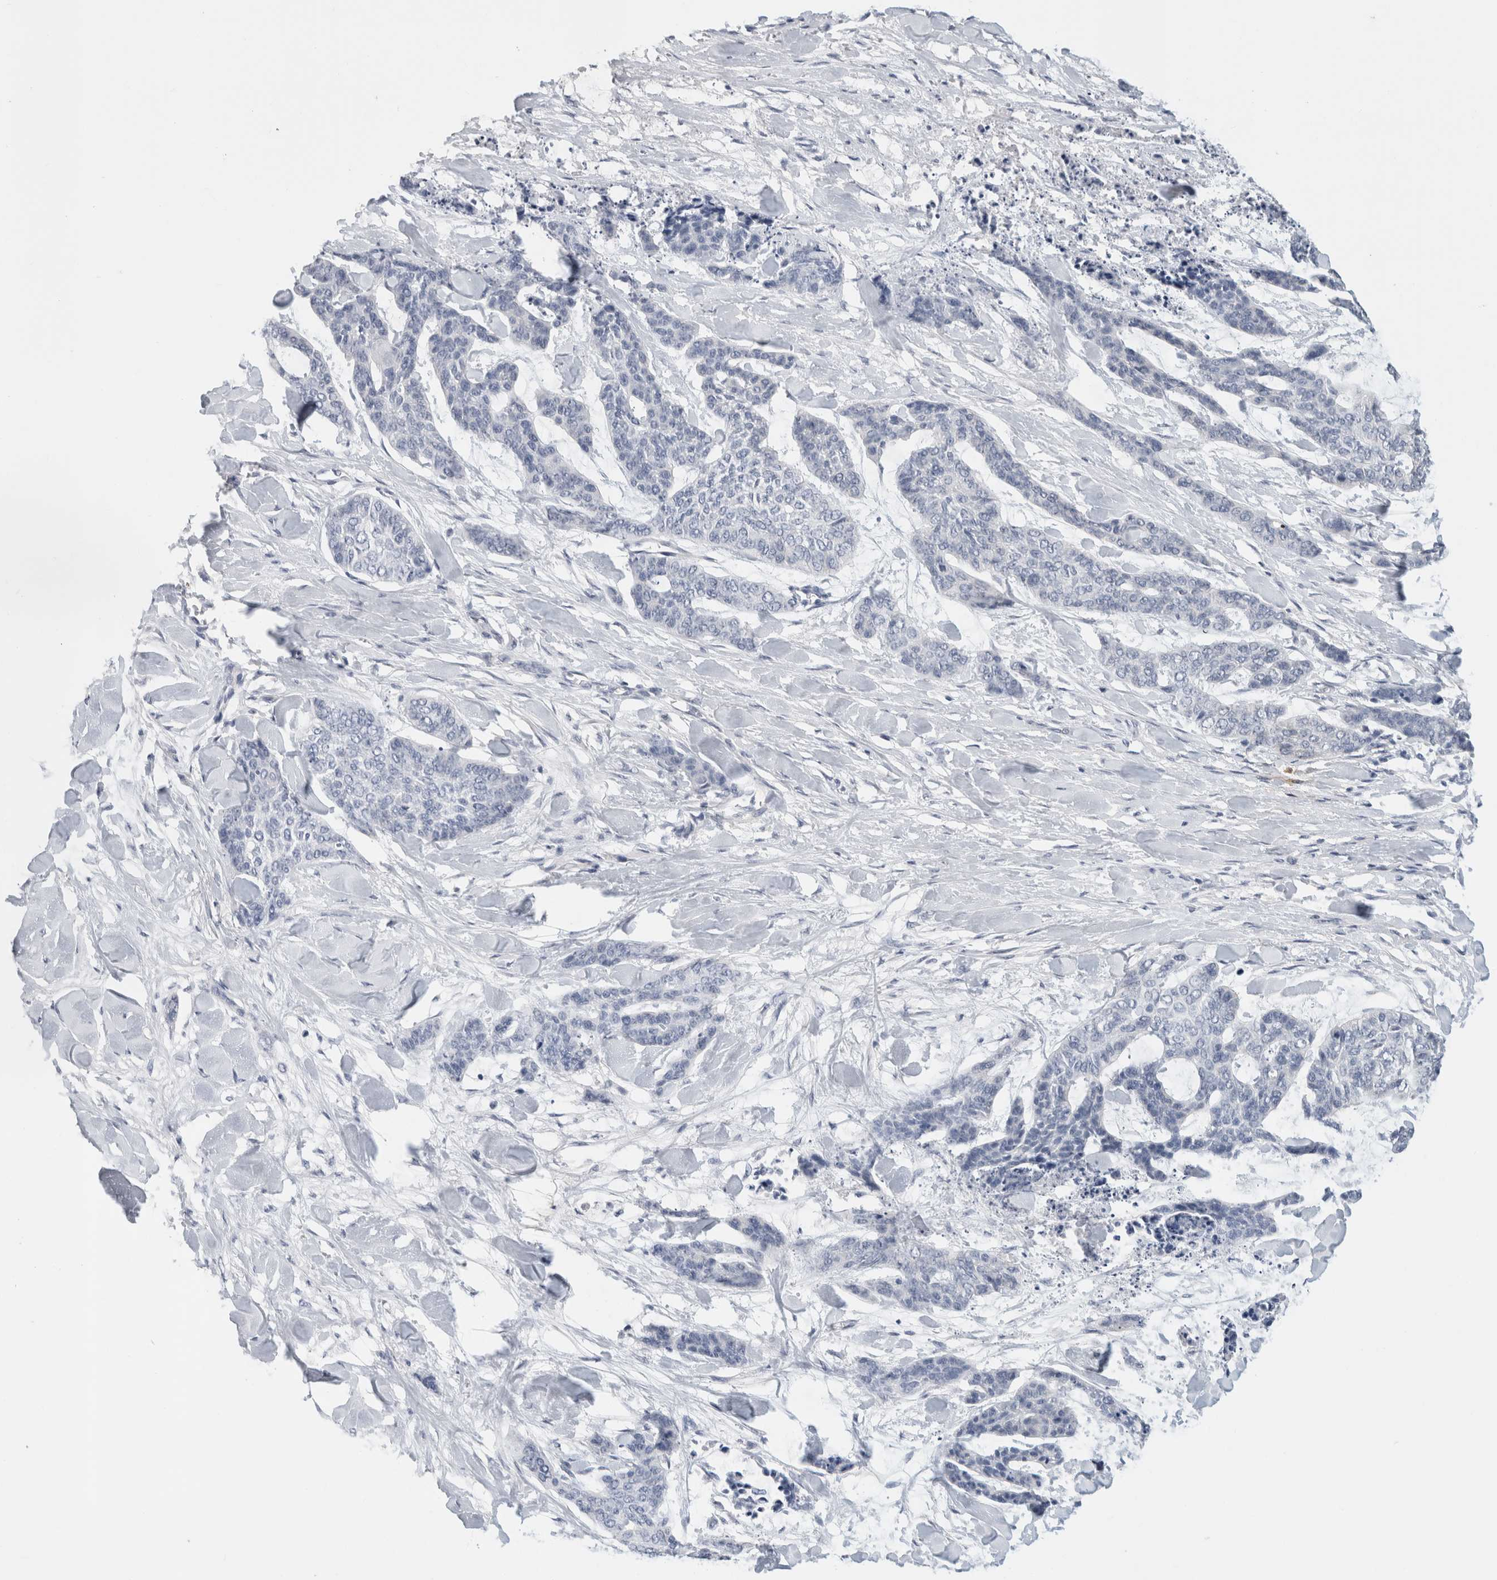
{"staining": {"intensity": "negative", "quantity": "none", "location": "none"}, "tissue": "skin cancer", "cell_type": "Tumor cells", "image_type": "cancer", "snomed": [{"axis": "morphology", "description": "Basal cell carcinoma"}, {"axis": "topography", "description": "Skin"}], "caption": "A photomicrograph of skin cancer (basal cell carcinoma) stained for a protein shows no brown staining in tumor cells.", "gene": "BCAN", "patient": {"sex": "female", "age": 64}}